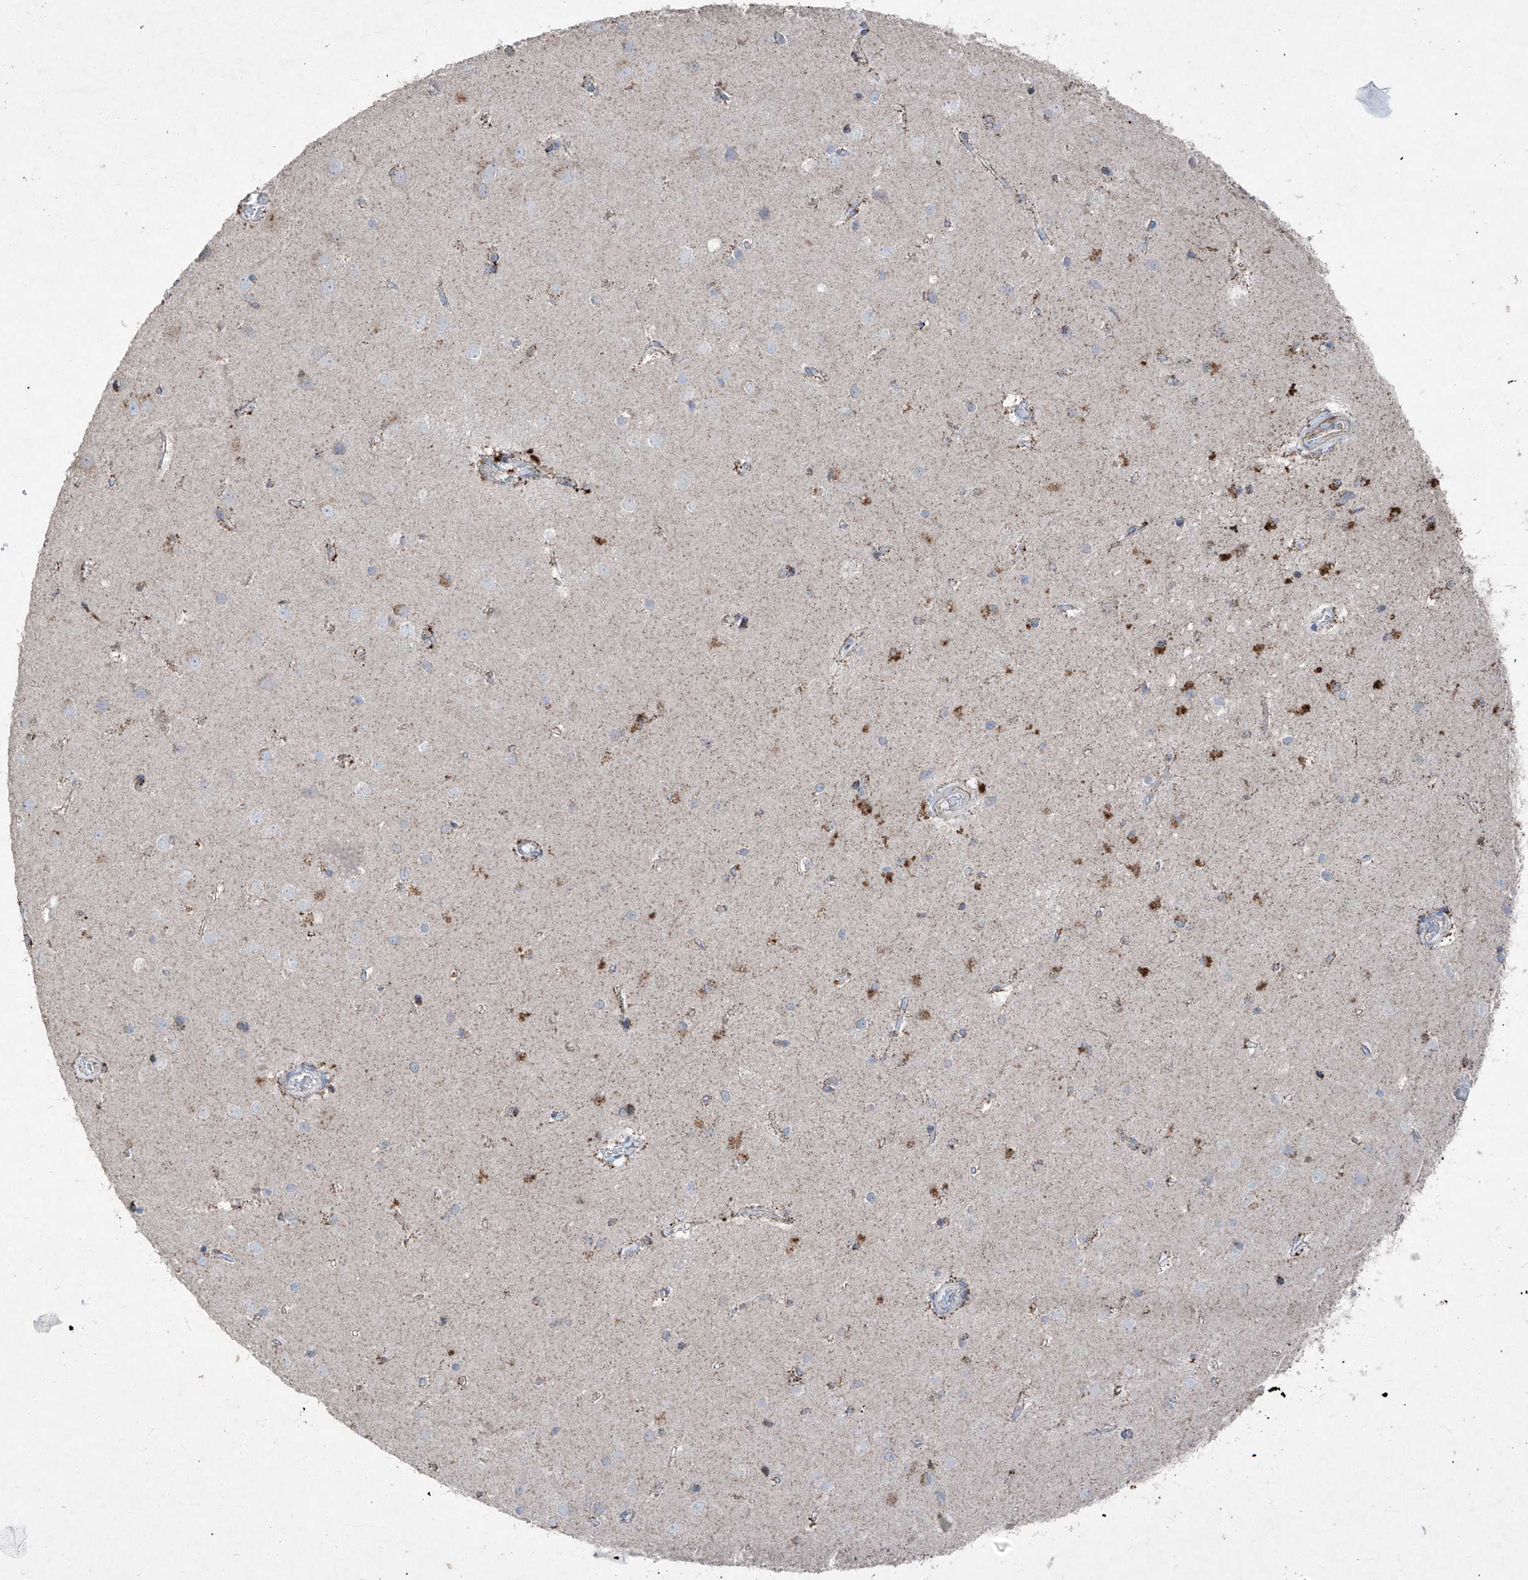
{"staining": {"intensity": "moderate", "quantity": ">75%", "location": "cytoplasmic/membranous"}, "tissue": "cerebral cortex", "cell_type": "Endothelial cells", "image_type": "normal", "snomed": [{"axis": "morphology", "description": "Normal tissue, NOS"}, {"axis": "topography", "description": "Cerebral cortex"}], "caption": "High-power microscopy captured an immunohistochemistry (IHC) photomicrograph of benign cerebral cortex, revealing moderate cytoplasmic/membranous positivity in about >75% of endothelial cells. Nuclei are stained in blue.", "gene": "ABCD3", "patient": {"sex": "male", "age": 54}}